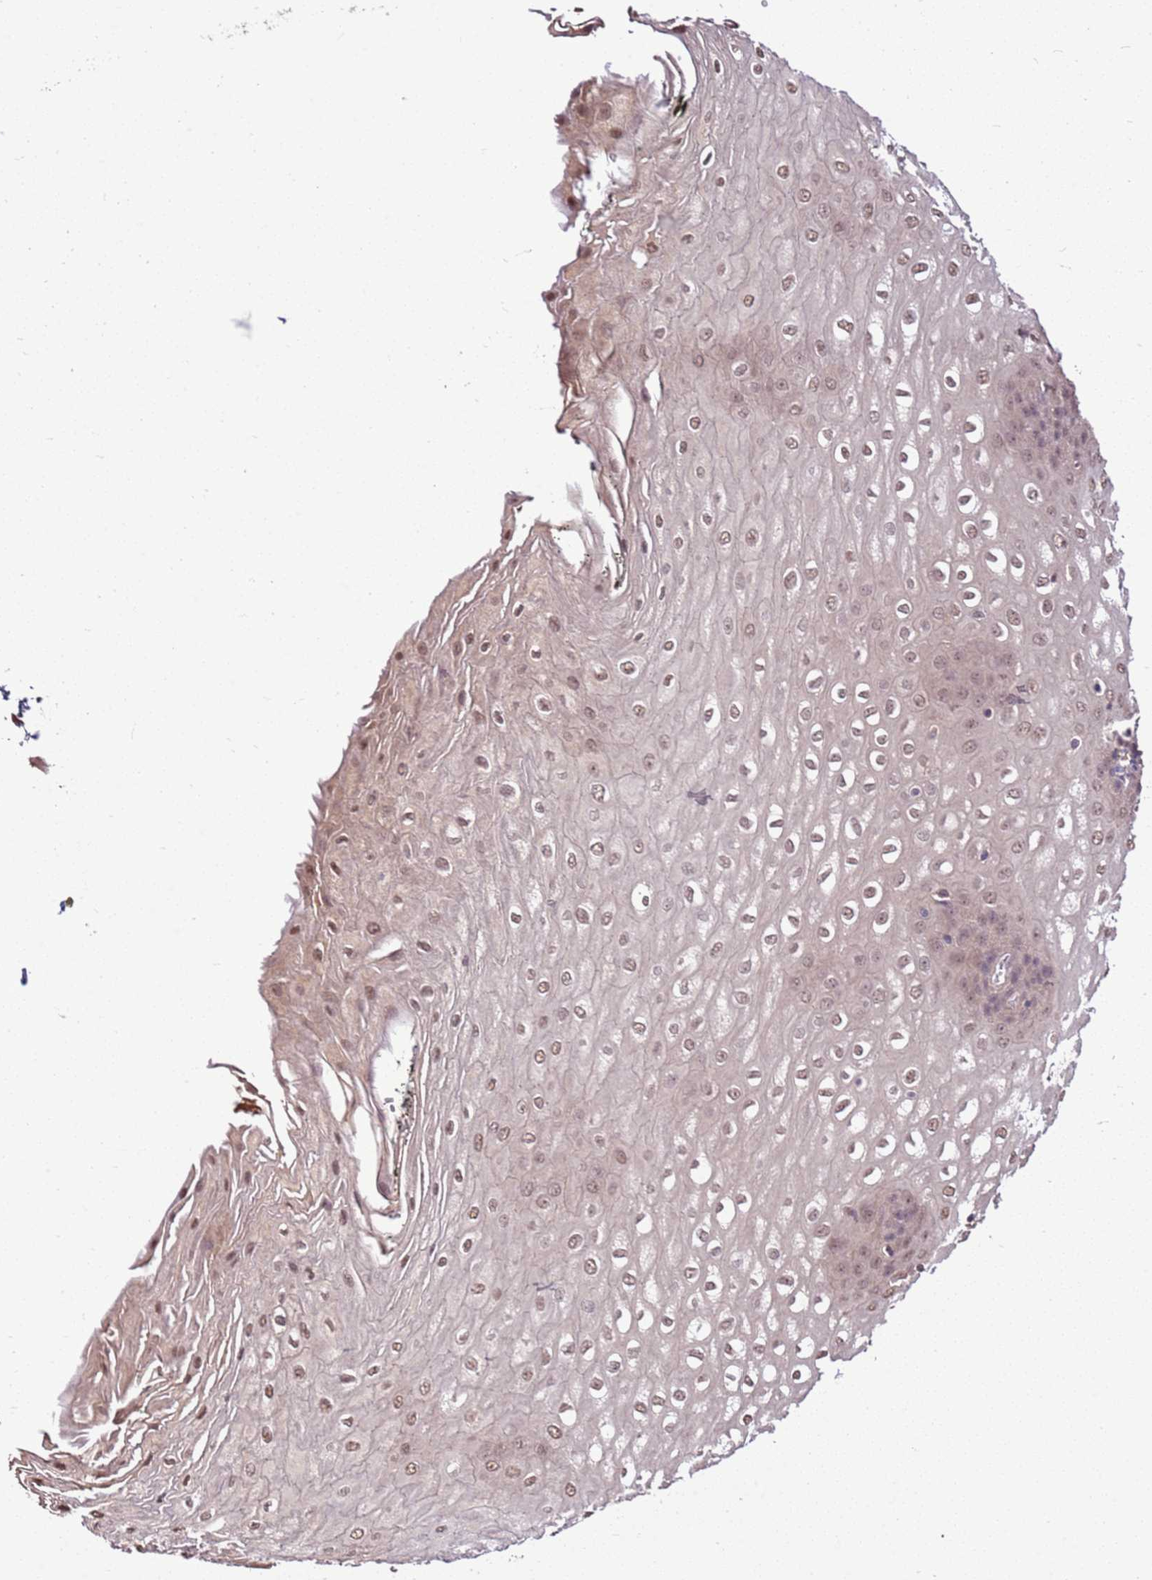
{"staining": {"intensity": "weak", "quantity": ">75%", "location": "nuclear"}, "tissue": "esophagus", "cell_type": "Squamous epithelial cells", "image_type": "normal", "snomed": [{"axis": "morphology", "description": "Normal tissue, NOS"}, {"axis": "topography", "description": "Esophagus"}], "caption": "This histopathology image displays benign esophagus stained with immunohistochemistry to label a protein in brown. The nuclear of squamous epithelial cells show weak positivity for the protein. Nuclei are counter-stained blue.", "gene": "BBS5", "patient": {"sex": "male", "age": 60}}